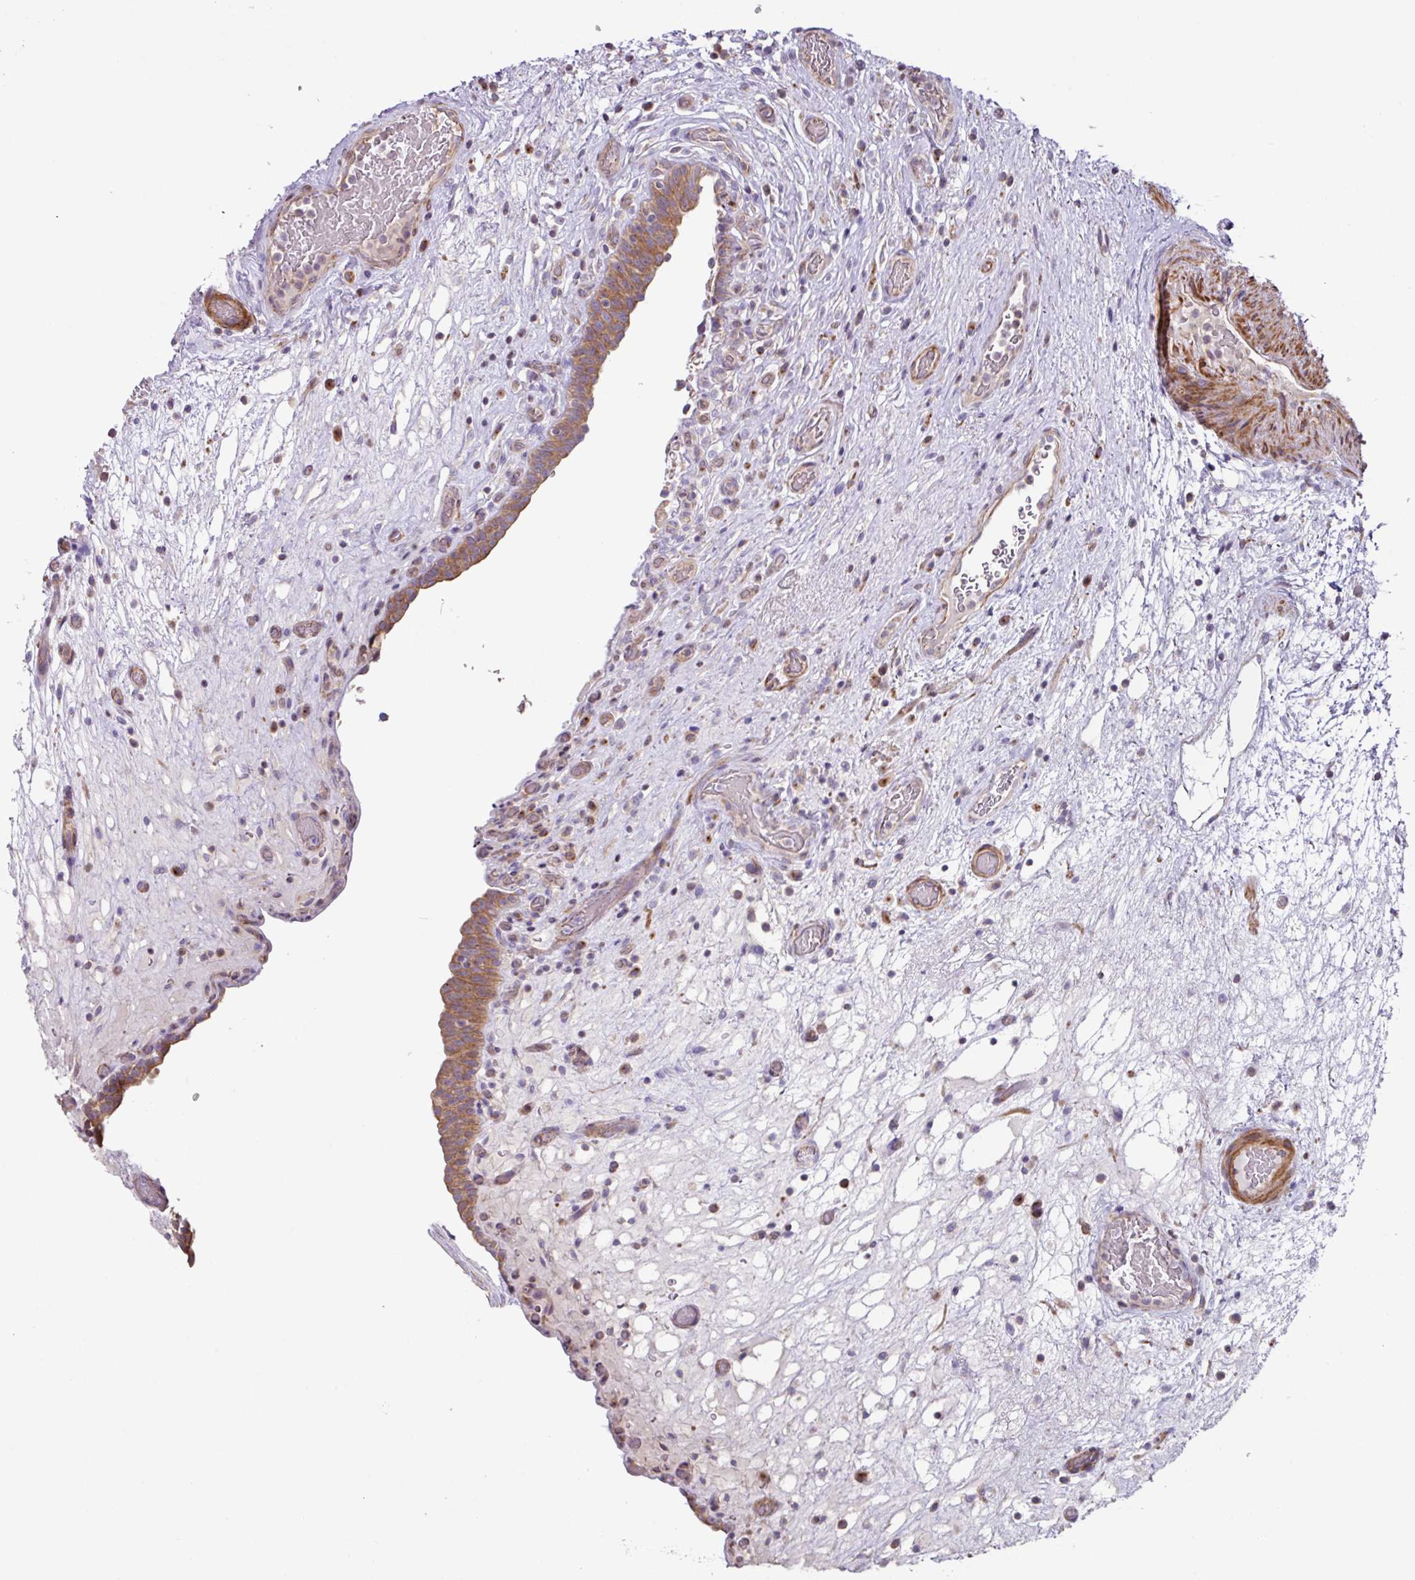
{"staining": {"intensity": "moderate", "quantity": ">75%", "location": "cytoplasmic/membranous"}, "tissue": "urinary bladder", "cell_type": "Urothelial cells", "image_type": "normal", "snomed": [{"axis": "morphology", "description": "Normal tissue, NOS"}, {"axis": "topography", "description": "Urinary bladder"}], "caption": "IHC photomicrograph of benign human urinary bladder stained for a protein (brown), which shows medium levels of moderate cytoplasmic/membranous staining in approximately >75% of urothelial cells.", "gene": "MRRF", "patient": {"sex": "male", "age": 71}}